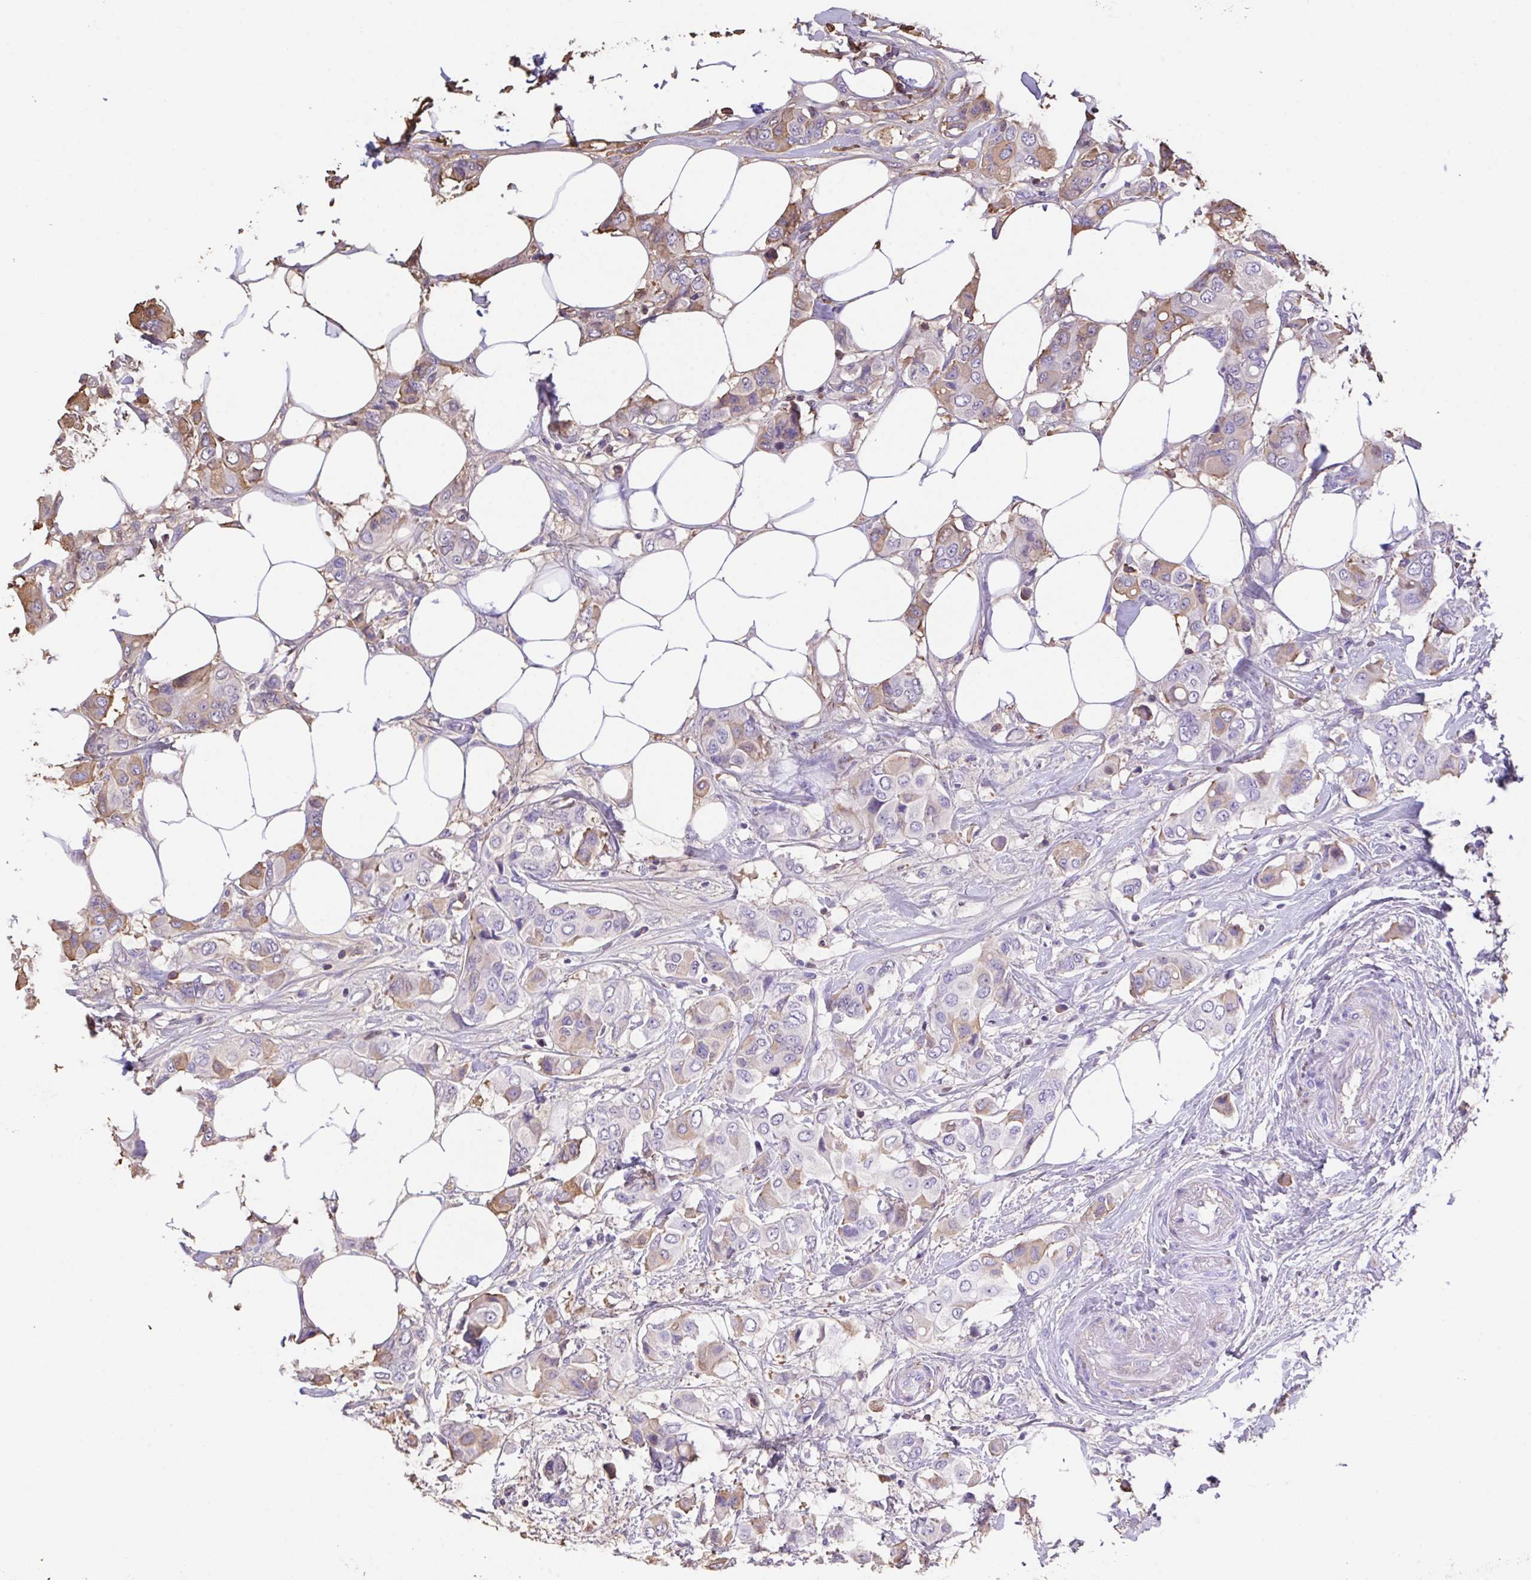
{"staining": {"intensity": "moderate", "quantity": "<25%", "location": "cytoplasmic/membranous"}, "tissue": "breast cancer", "cell_type": "Tumor cells", "image_type": "cancer", "snomed": [{"axis": "morphology", "description": "Lobular carcinoma"}, {"axis": "topography", "description": "Breast"}], "caption": "Breast cancer stained with a protein marker demonstrates moderate staining in tumor cells.", "gene": "HOXC12", "patient": {"sex": "female", "age": 51}}